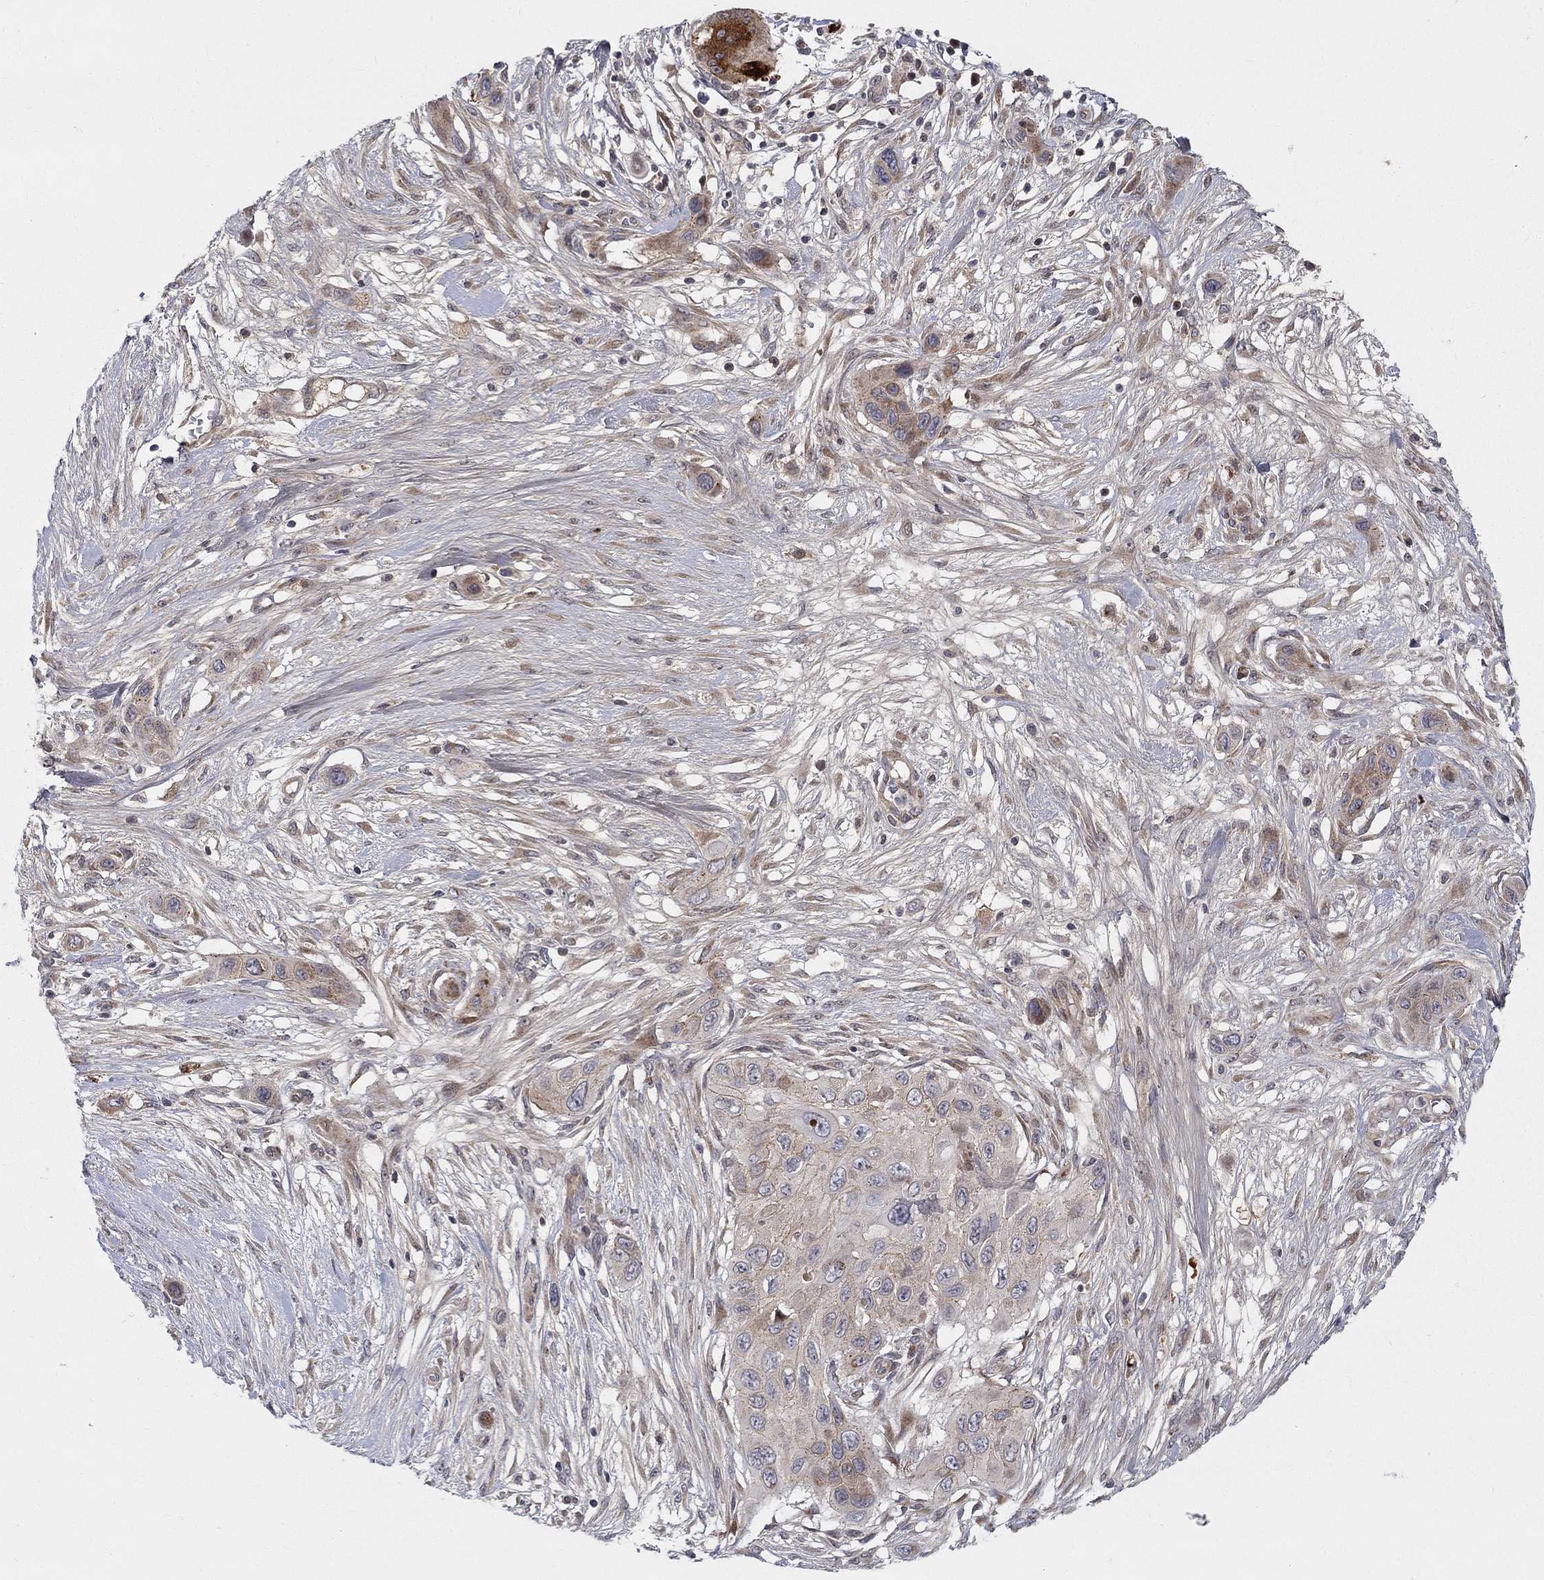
{"staining": {"intensity": "moderate", "quantity": "<25%", "location": "cytoplasmic/membranous"}, "tissue": "skin cancer", "cell_type": "Tumor cells", "image_type": "cancer", "snomed": [{"axis": "morphology", "description": "Squamous cell carcinoma, NOS"}, {"axis": "topography", "description": "Skin"}], "caption": "IHC photomicrograph of neoplastic tissue: human skin cancer stained using immunohistochemistry (IHC) demonstrates low levels of moderate protein expression localized specifically in the cytoplasmic/membranous of tumor cells, appearing as a cytoplasmic/membranous brown color.", "gene": "WDR19", "patient": {"sex": "male", "age": 79}}